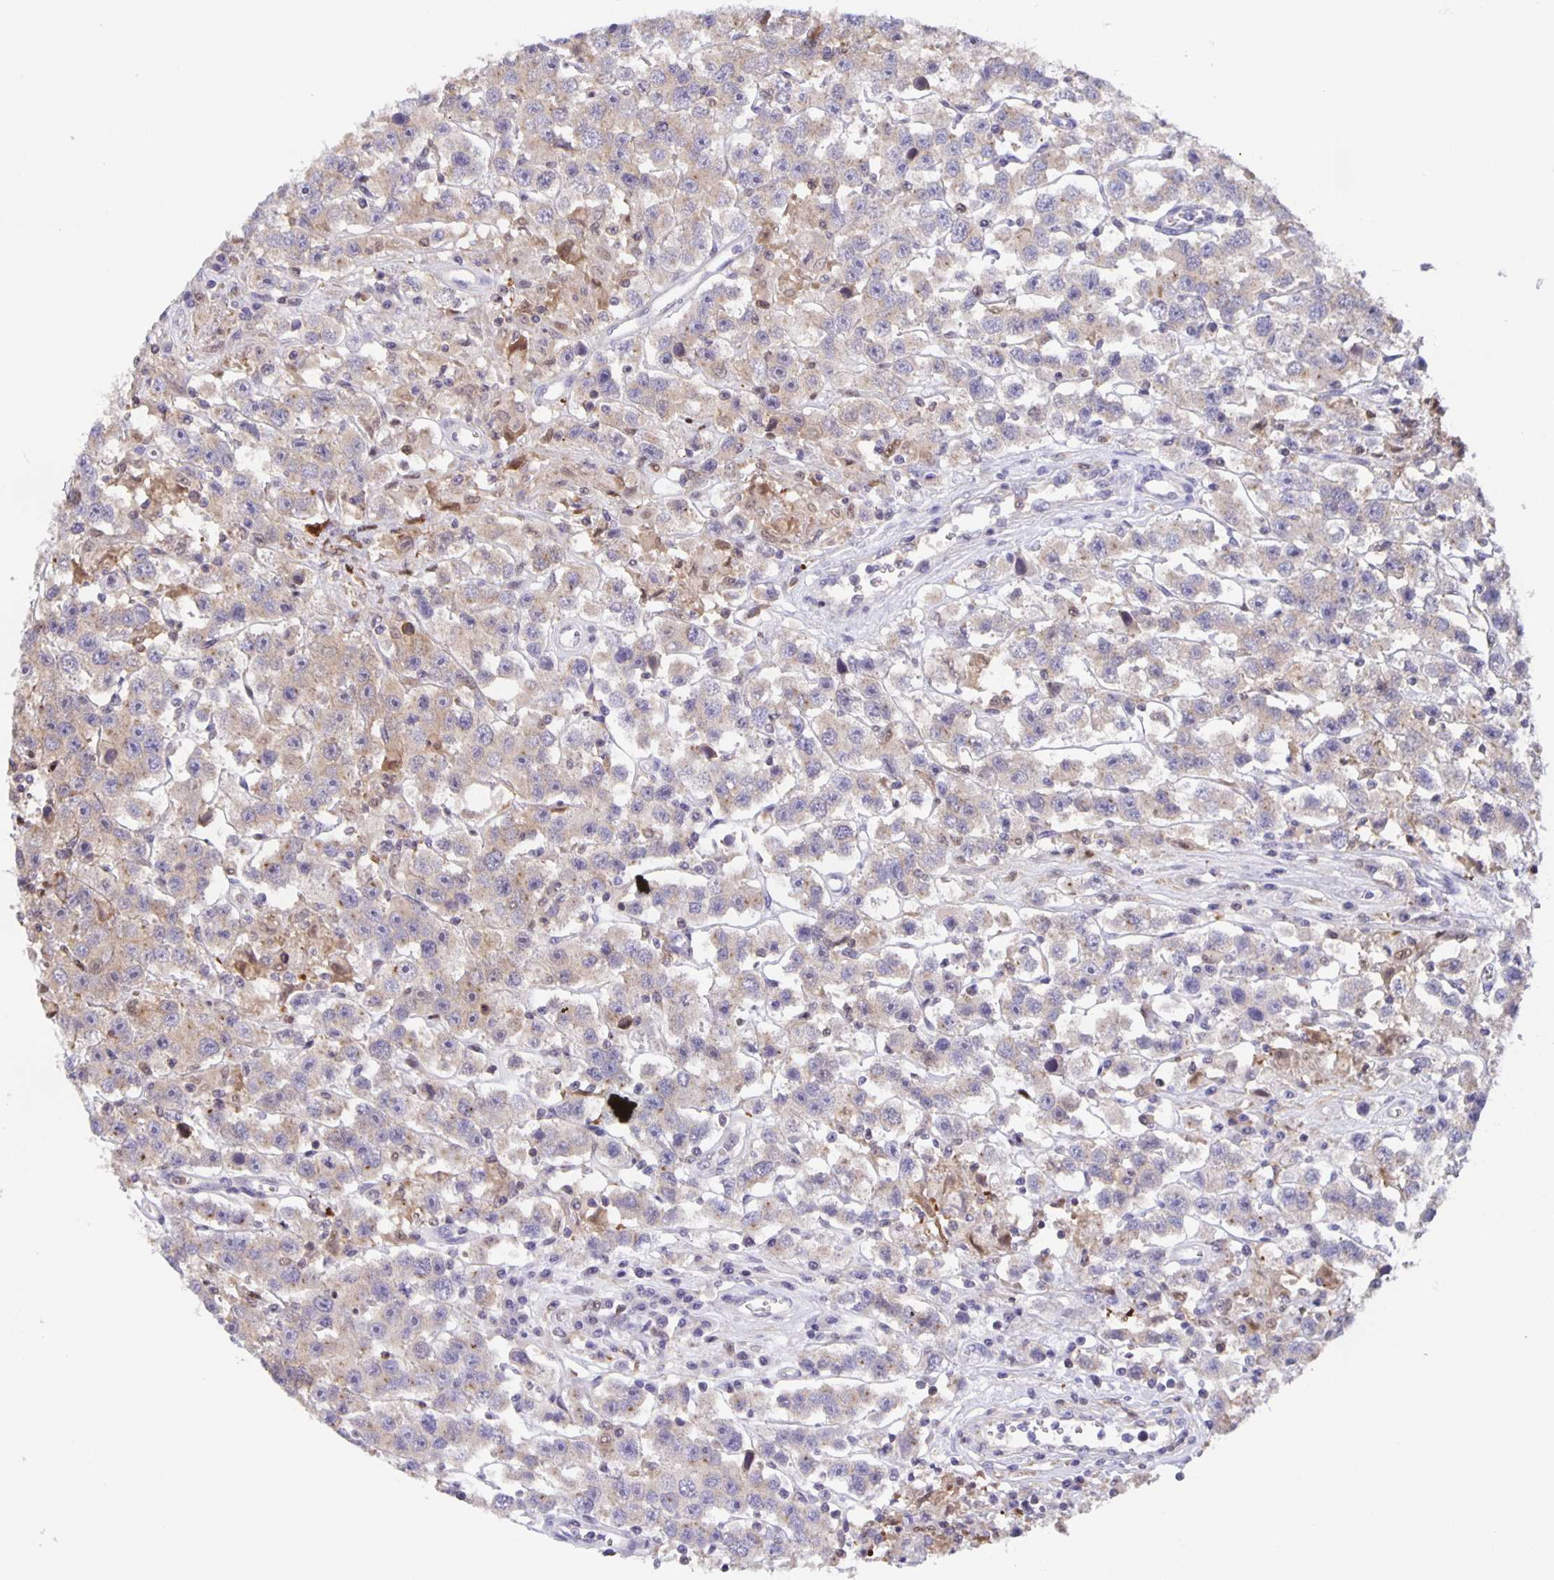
{"staining": {"intensity": "weak", "quantity": "<25%", "location": "cytoplasmic/membranous"}, "tissue": "testis cancer", "cell_type": "Tumor cells", "image_type": "cancer", "snomed": [{"axis": "morphology", "description": "Seminoma, NOS"}, {"axis": "topography", "description": "Testis"}], "caption": "Tumor cells are negative for protein expression in human testis cancer (seminoma).", "gene": "MARCHF6", "patient": {"sex": "male", "age": 45}}